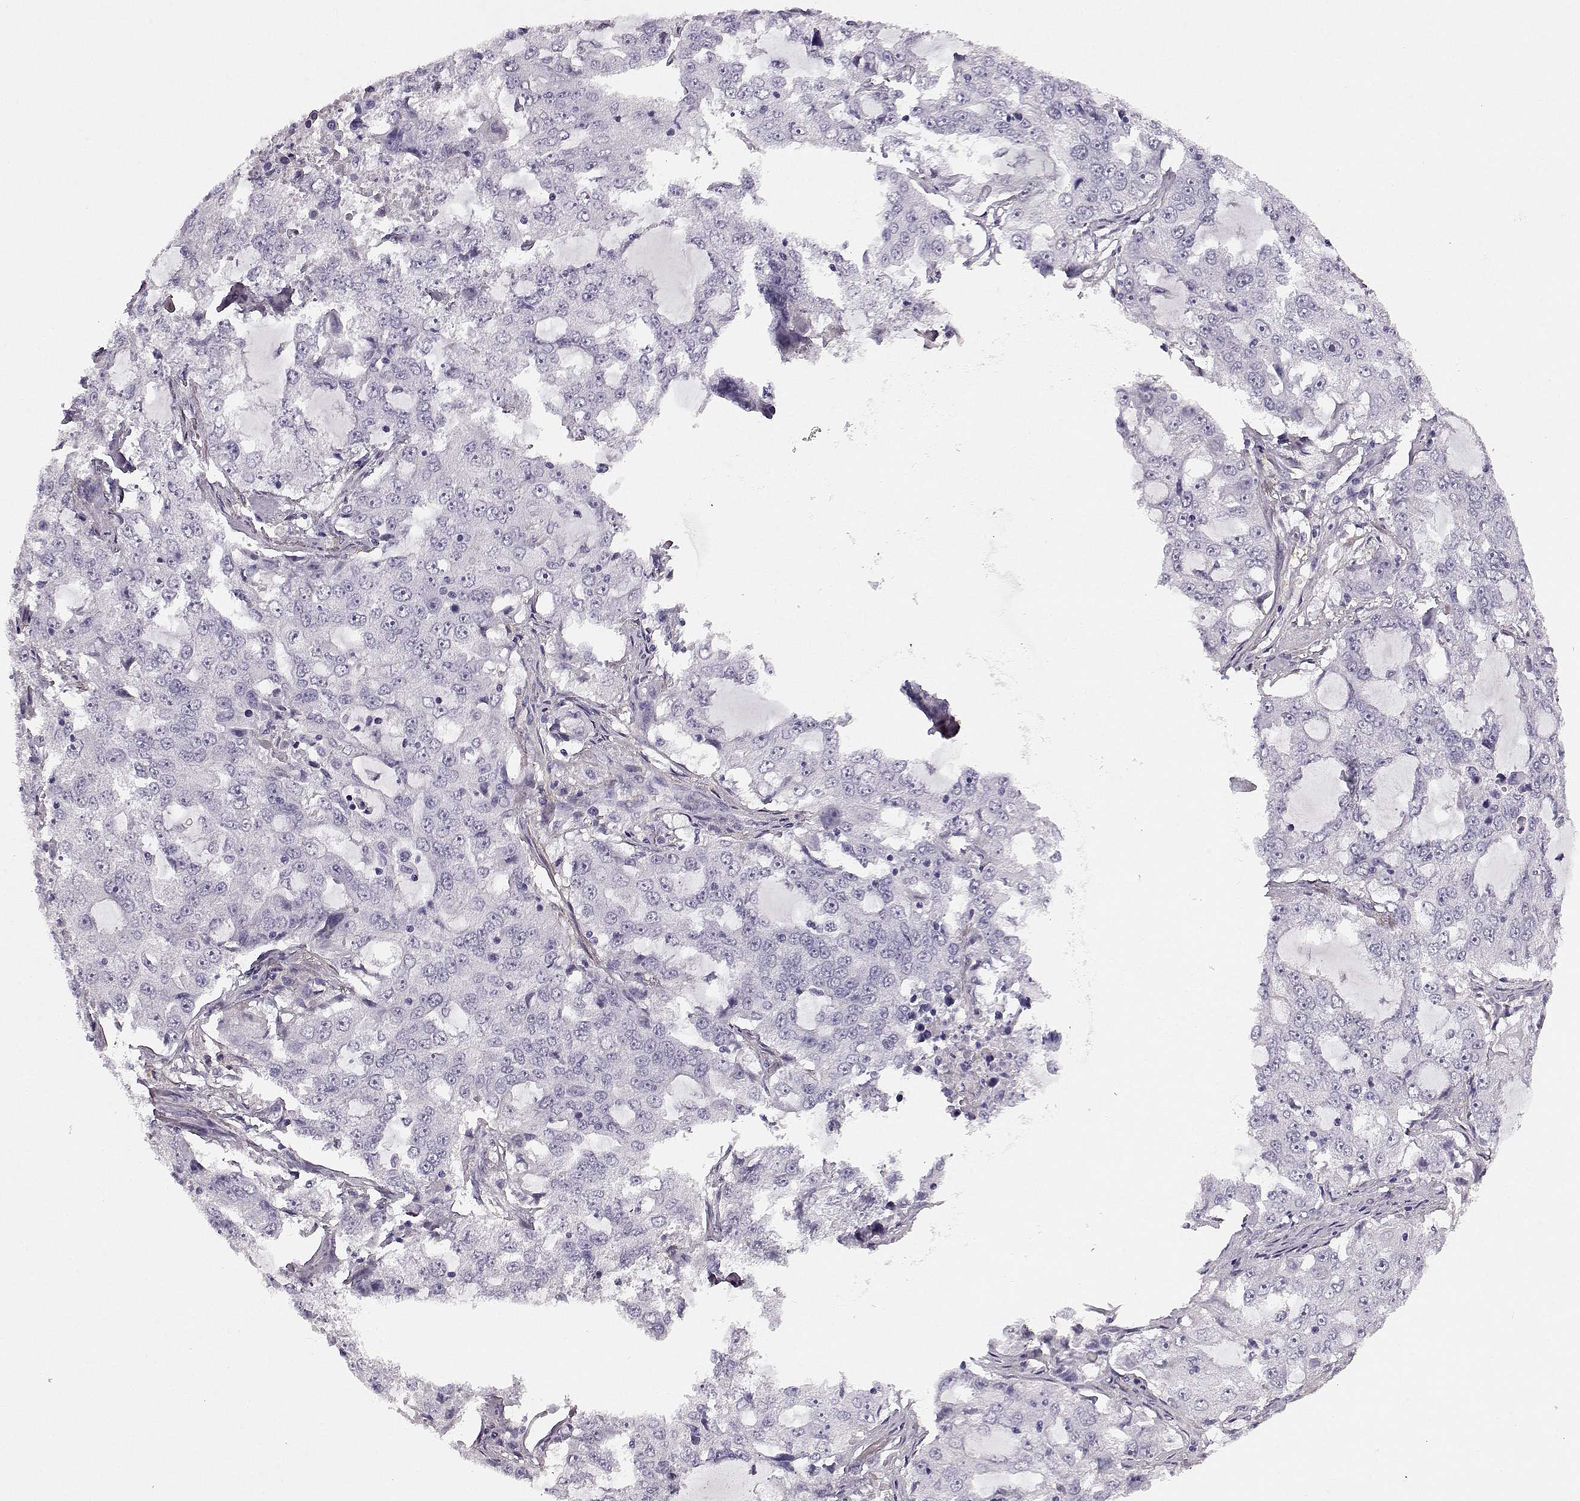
{"staining": {"intensity": "negative", "quantity": "none", "location": "none"}, "tissue": "lung cancer", "cell_type": "Tumor cells", "image_type": "cancer", "snomed": [{"axis": "morphology", "description": "Adenocarcinoma, NOS"}, {"axis": "topography", "description": "Lung"}], "caption": "Tumor cells are negative for brown protein staining in adenocarcinoma (lung).", "gene": "TRIM69", "patient": {"sex": "female", "age": 61}}